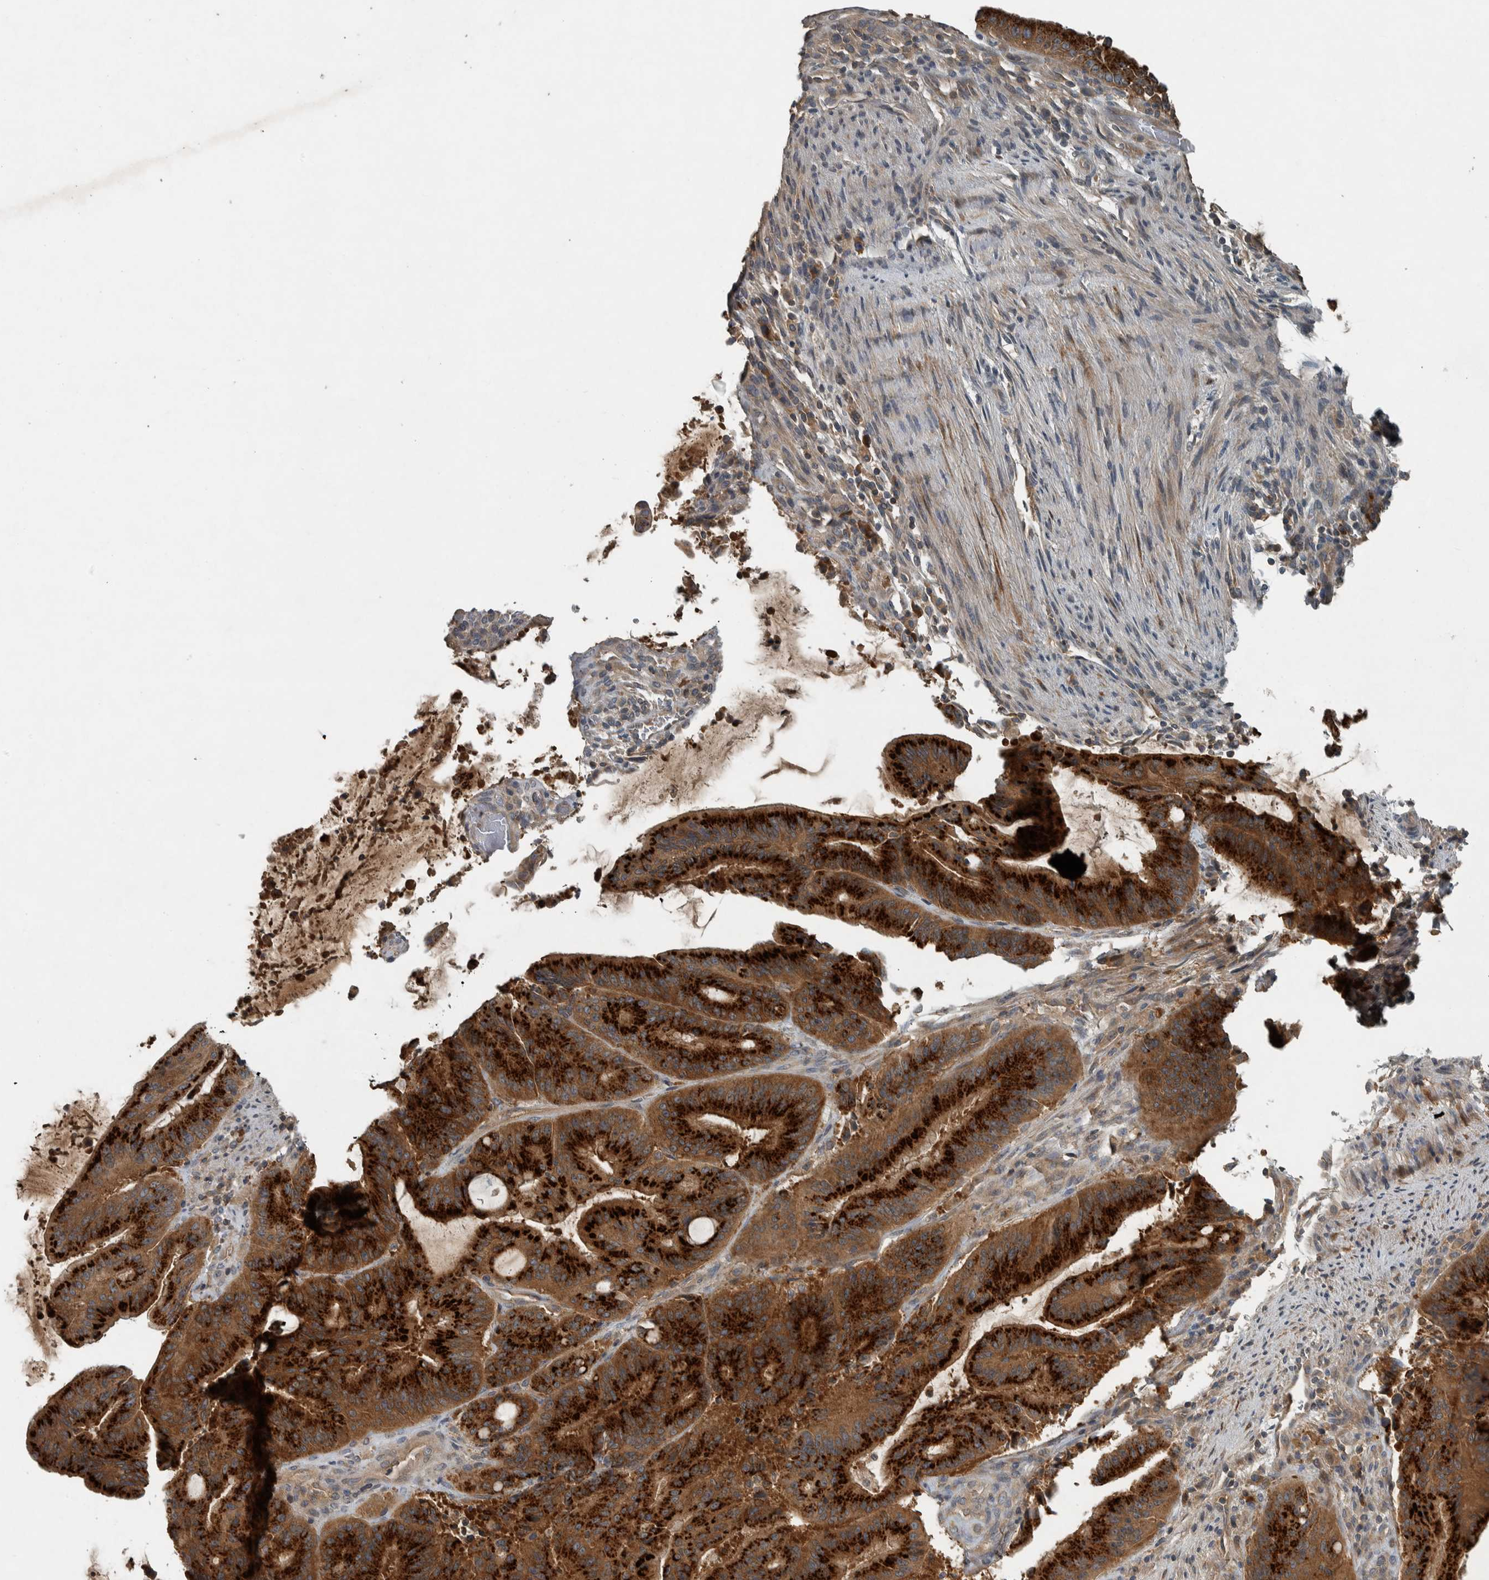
{"staining": {"intensity": "strong", "quantity": ">75%", "location": "cytoplasmic/membranous"}, "tissue": "liver cancer", "cell_type": "Tumor cells", "image_type": "cancer", "snomed": [{"axis": "morphology", "description": "Normal tissue, NOS"}, {"axis": "morphology", "description": "Cholangiocarcinoma"}, {"axis": "topography", "description": "Liver"}, {"axis": "topography", "description": "Peripheral nerve tissue"}], "caption": "This photomicrograph displays immunohistochemistry (IHC) staining of liver cancer (cholangiocarcinoma), with high strong cytoplasmic/membranous positivity in about >75% of tumor cells.", "gene": "CLCN2", "patient": {"sex": "female", "age": 73}}